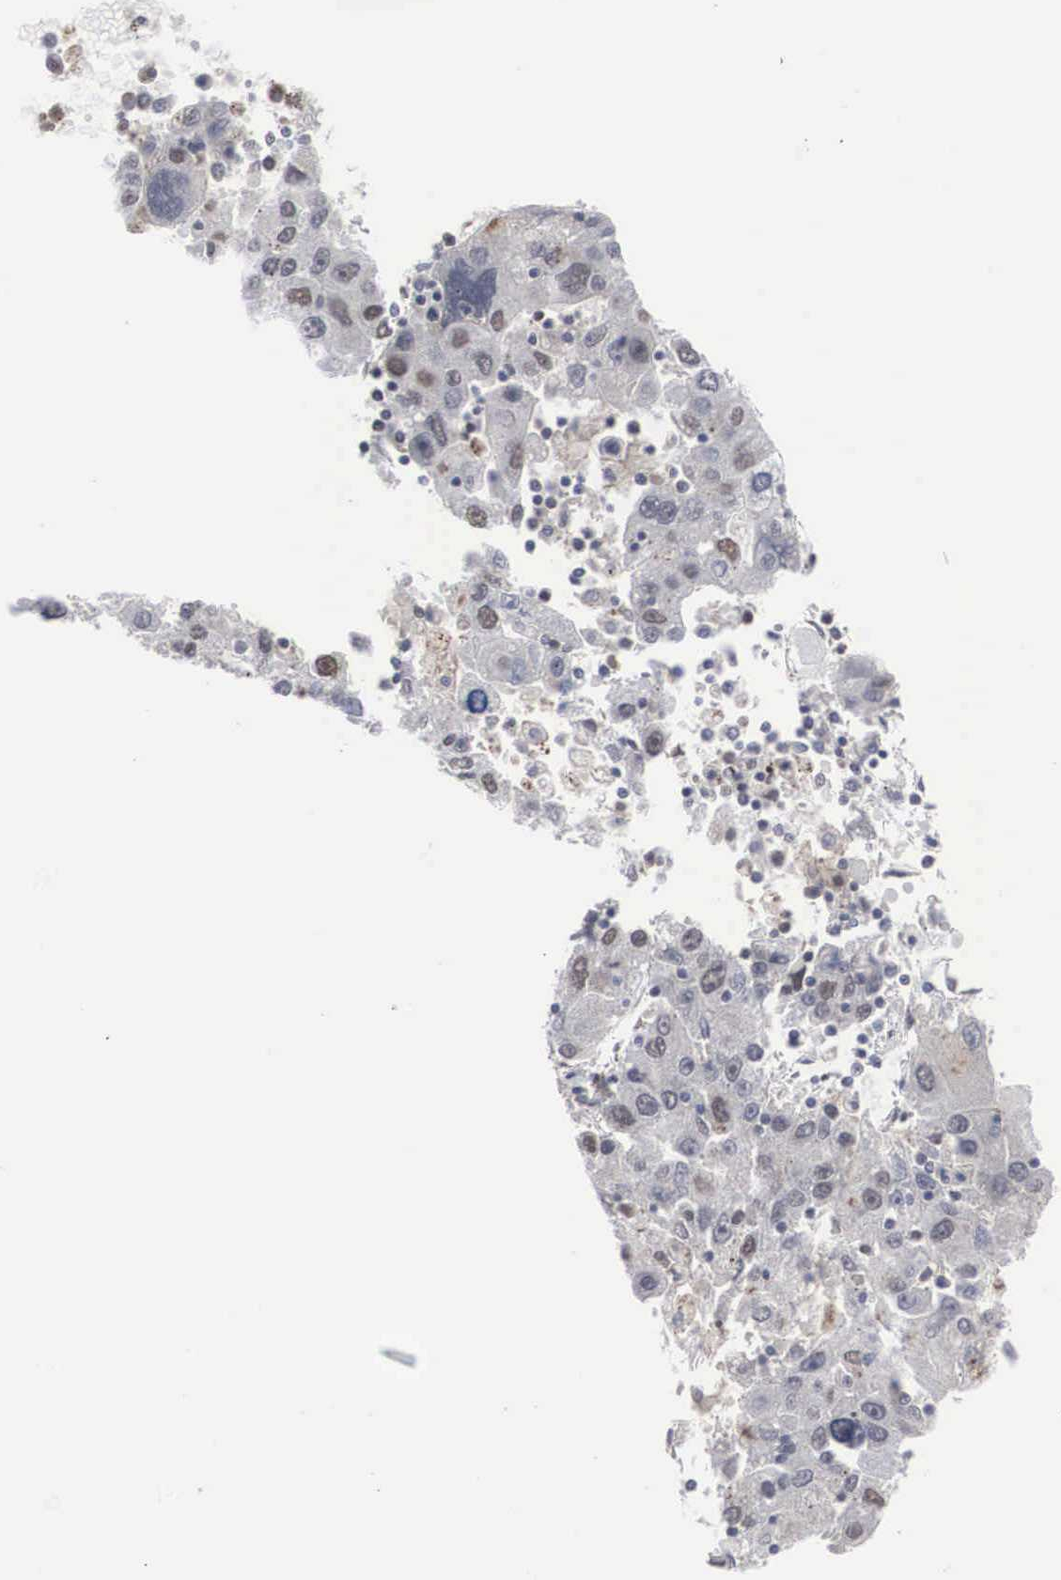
{"staining": {"intensity": "weak", "quantity": "<25%", "location": "nuclear"}, "tissue": "liver cancer", "cell_type": "Tumor cells", "image_type": "cancer", "snomed": [{"axis": "morphology", "description": "Carcinoma, Hepatocellular, NOS"}, {"axis": "topography", "description": "Liver"}], "caption": "IHC image of human liver cancer stained for a protein (brown), which reveals no positivity in tumor cells.", "gene": "AUTS2", "patient": {"sex": "male", "age": 49}}